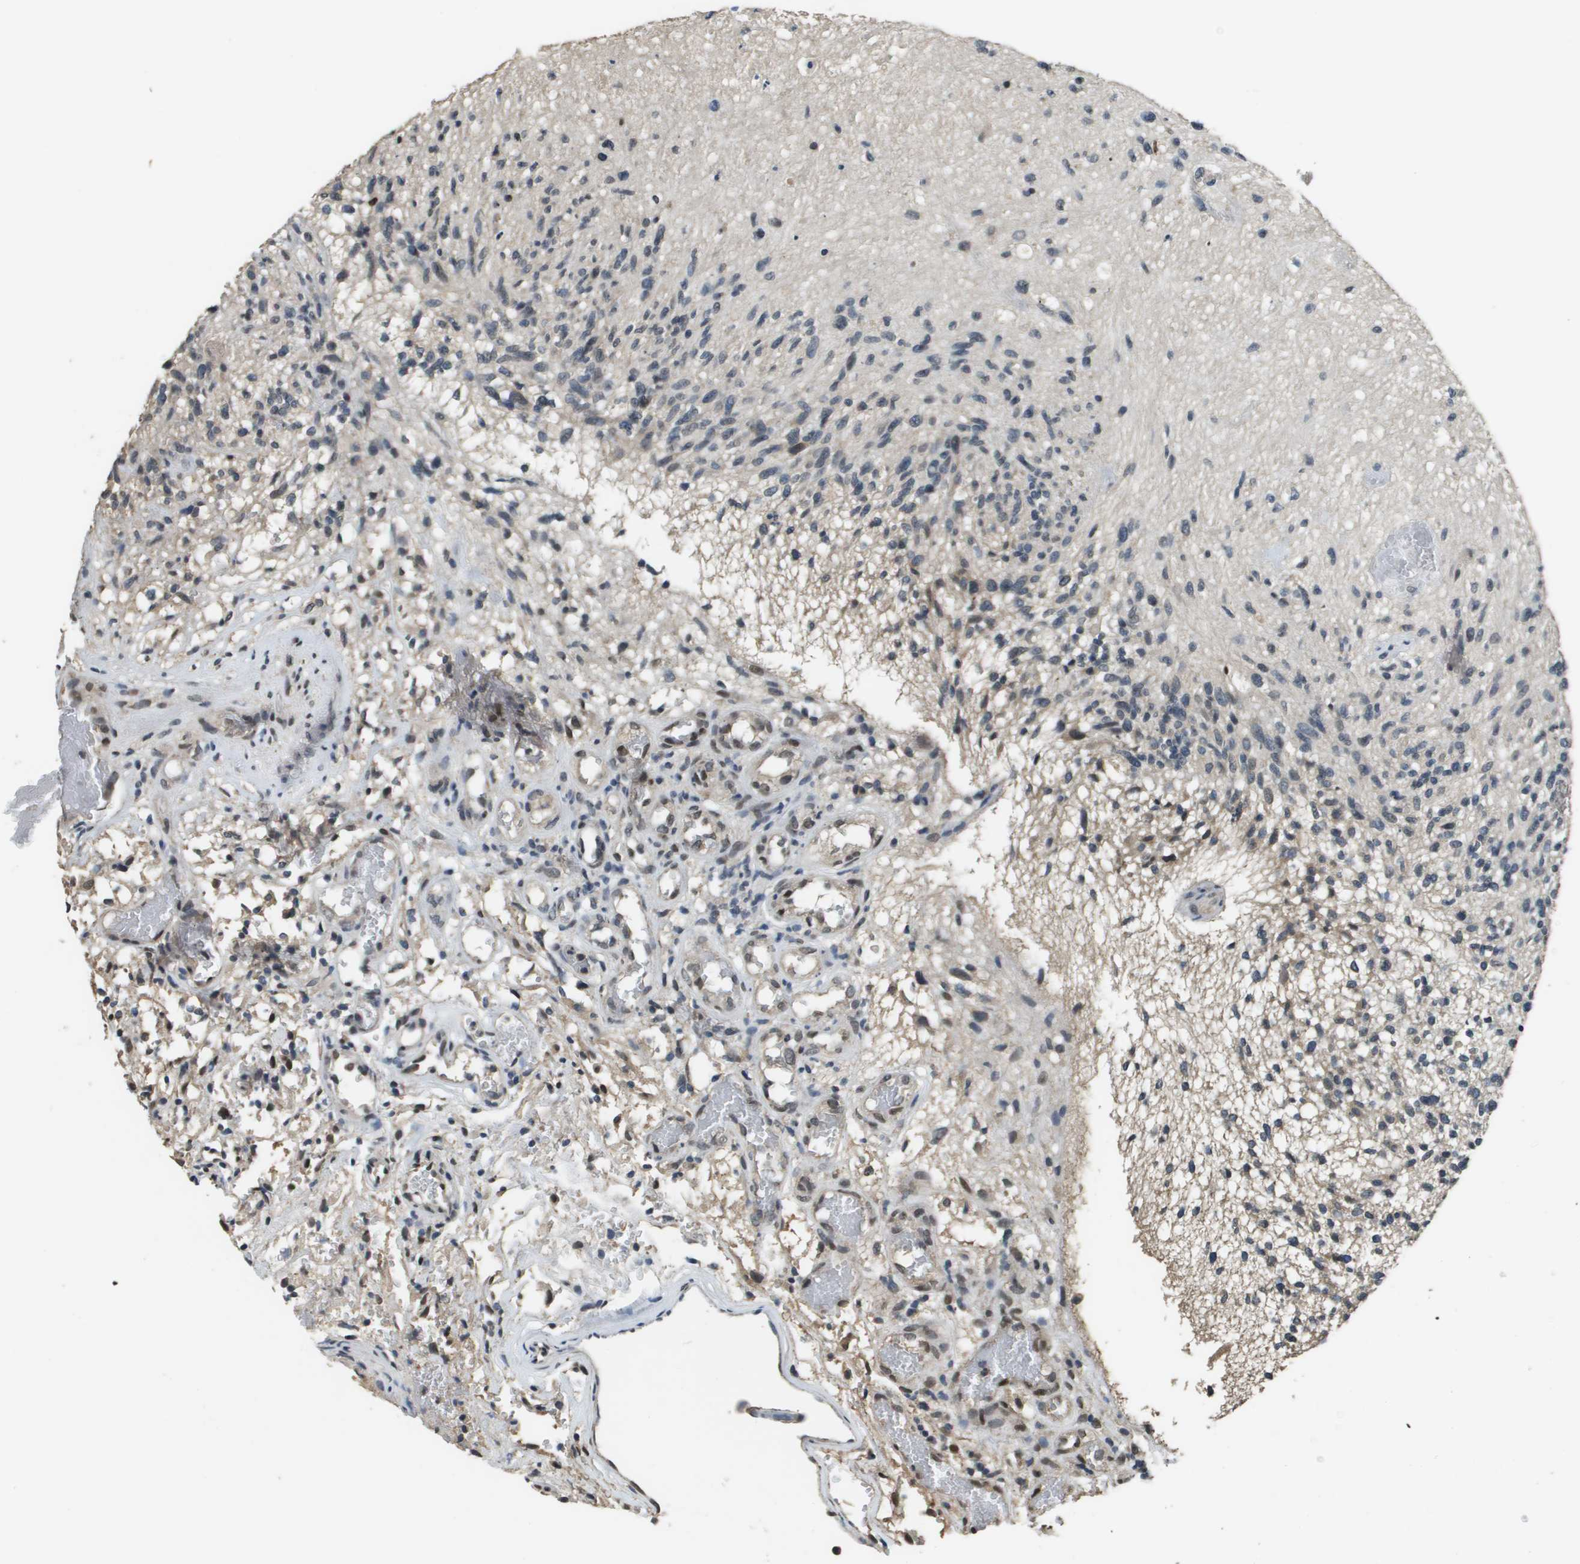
{"staining": {"intensity": "weak", "quantity": "<25%", "location": "nuclear"}, "tissue": "glioma", "cell_type": "Tumor cells", "image_type": "cancer", "snomed": [{"axis": "morphology", "description": "Normal tissue, NOS"}, {"axis": "morphology", "description": "Glioma, malignant, High grade"}, {"axis": "topography", "description": "Cerebral cortex"}], "caption": "Tumor cells are negative for protein expression in human glioma.", "gene": "FANCC", "patient": {"sex": "male", "age": 75}}